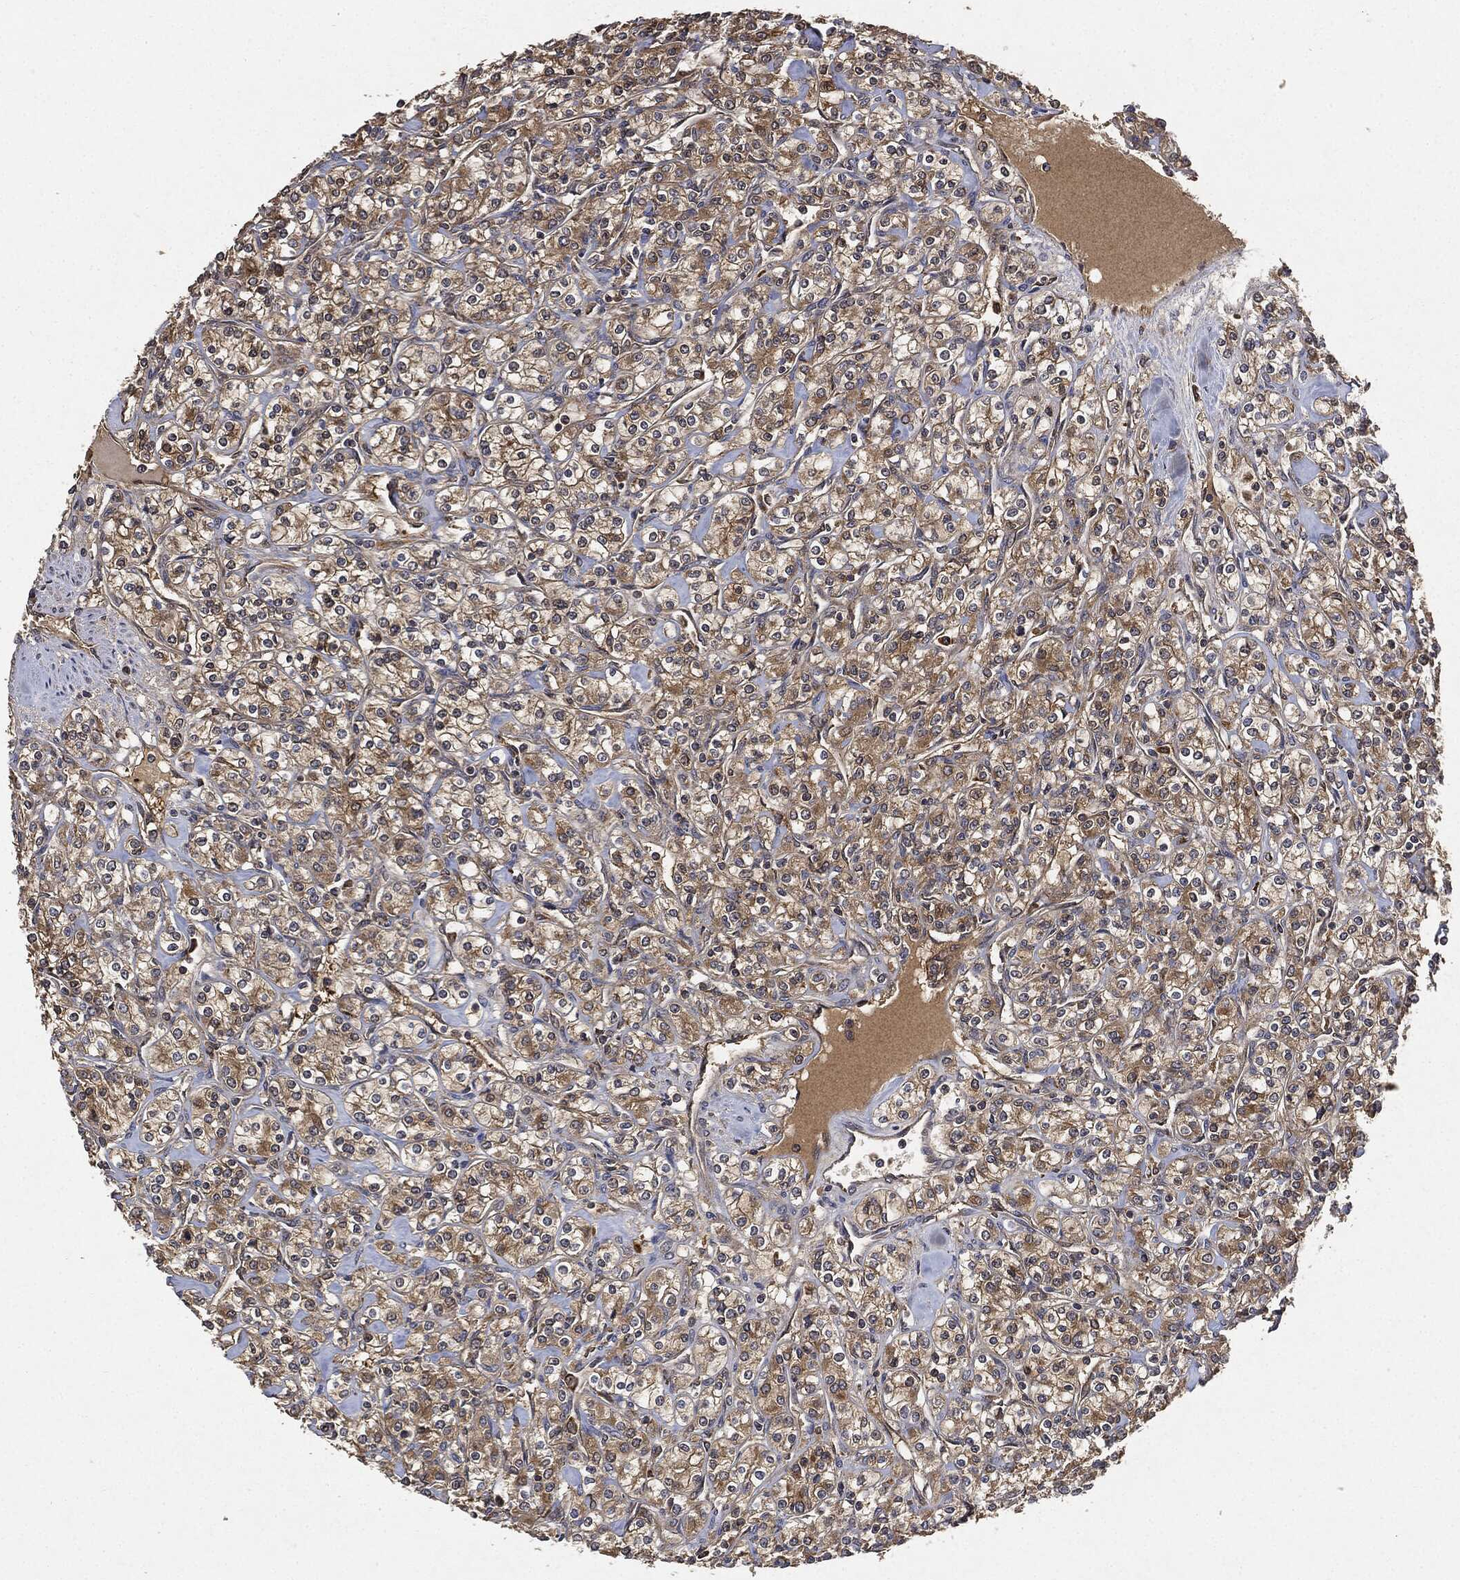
{"staining": {"intensity": "moderate", "quantity": ">75%", "location": "cytoplasmic/membranous"}, "tissue": "renal cancer", "cell_type": "Tumor cells", "image_type": "cancer", "snomed": [{"axis": "morphology", "description": "Adenocarcinoma, NOS"}, {"axis": "topography", "description": "Kidney"}], "caption": "IHC micrograph of renal cancer stained for a protein (brown), which demonstrates medium levels of moderate cytoplasmic/membranous staining in approximately >75% of tumor cells.", "gene": "BRAF", "patient": {"sex": "male", "age": 77}}